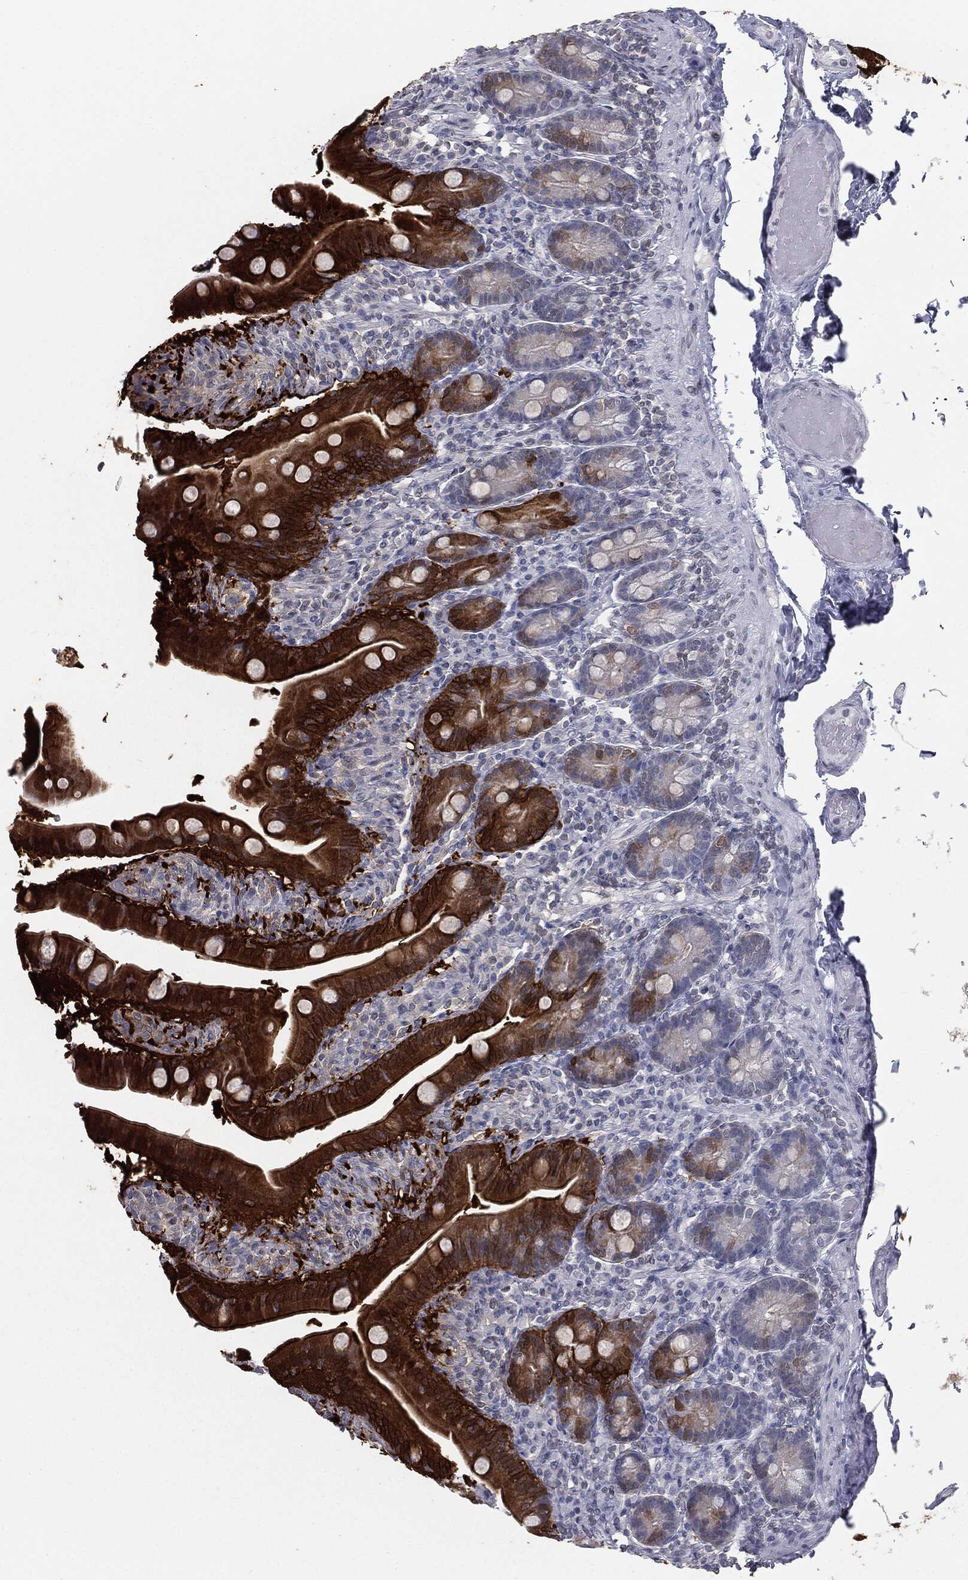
{"staining": {"intensity": "strong", "quantity": "25%-75%", "location": "cytoplasmic/membranous"}, "tissue": "small intestine", "cell_type": "Glandular cells", "image_type": "normal", "snomed": [{"axis": "morphology", "description": "Normal tissue, NOS"}, {"axis": "topography", "description": "Small intestine"}], "caption": "Small intestine stained for a protein (brown) exhibits strong cytoplasmic/membranous positive positivity in approximately 25%-75% of glandular cells.", "gene": "ALDOB", "patient": {"sex": "male", "age": 66}}